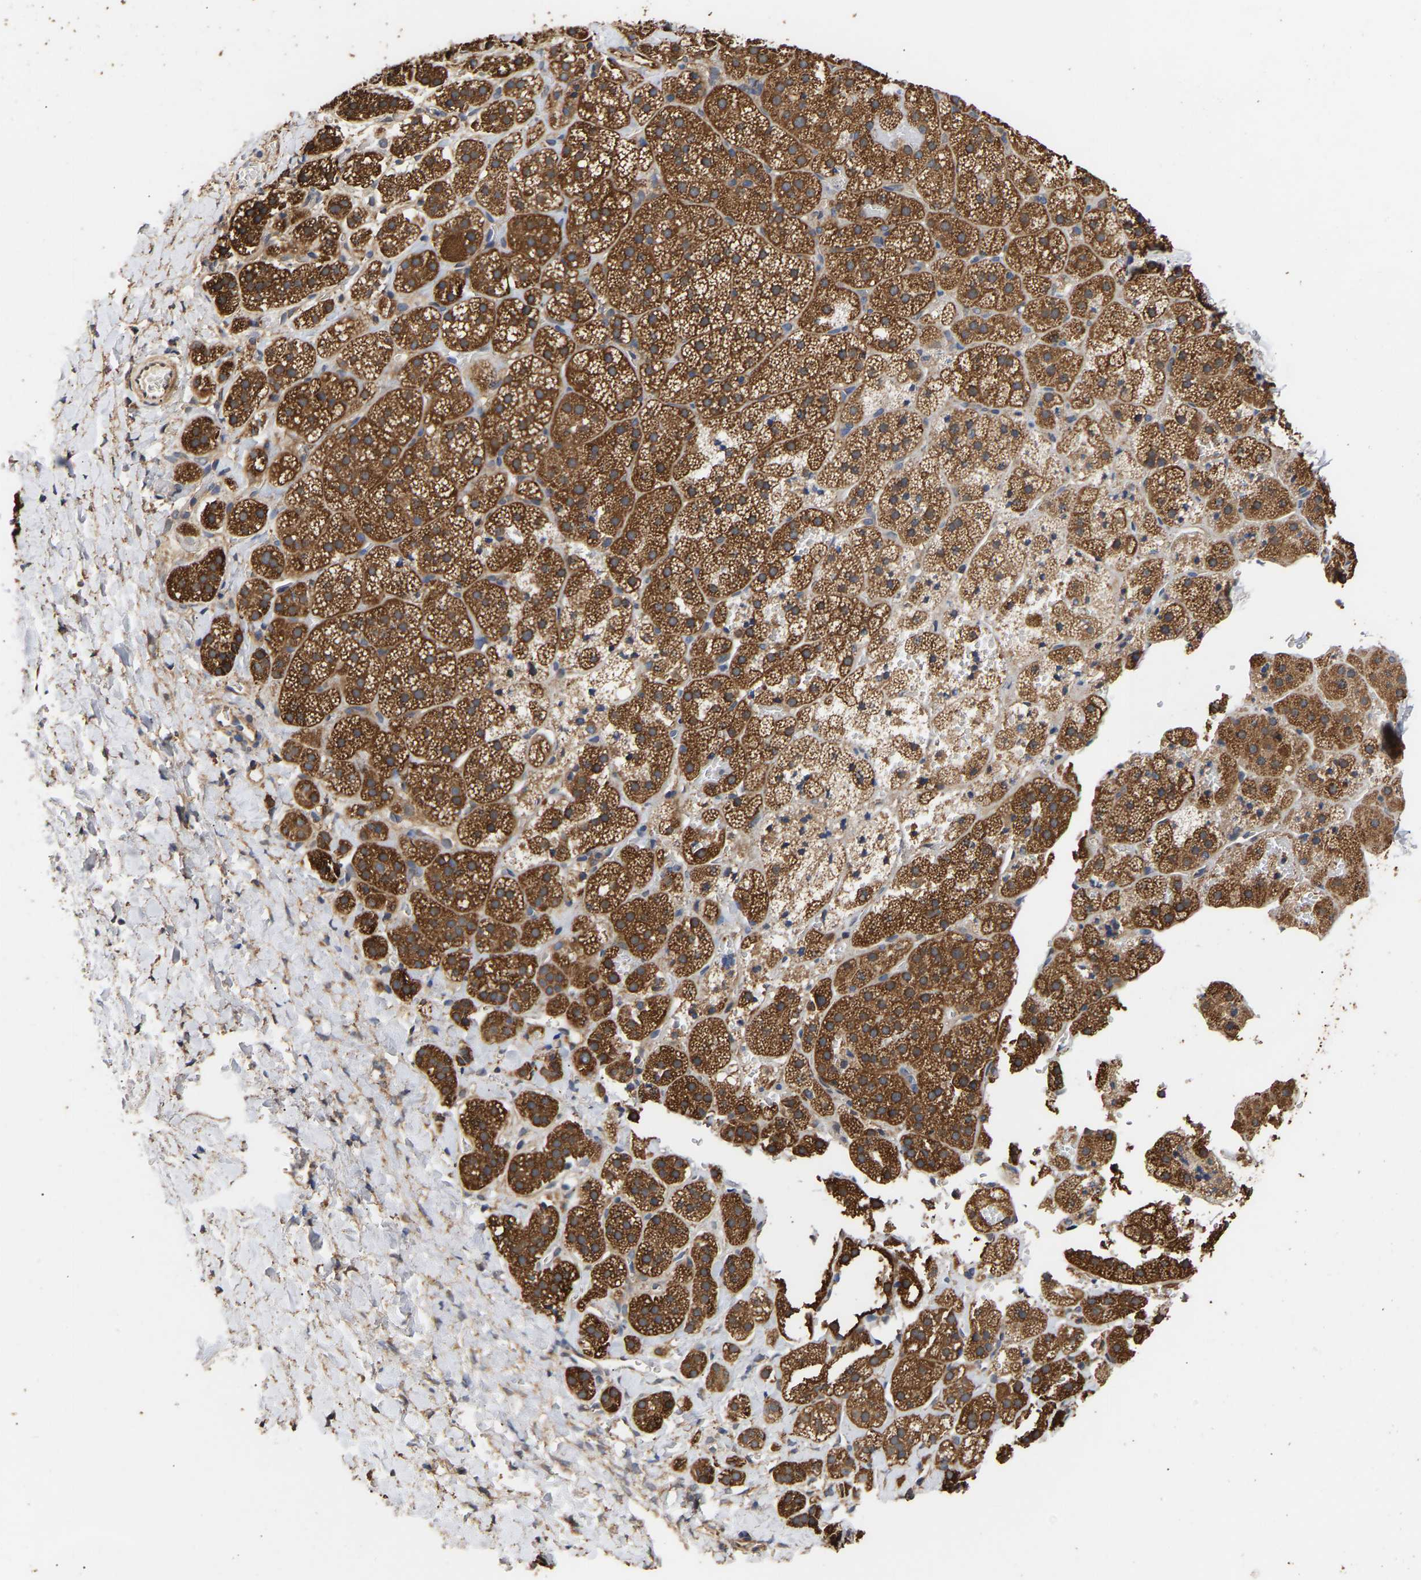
{"staining": {"intensity": "strong", "quantity": ">75%", "location": "cytoplasmic/membranous"}, "tissue": "adrenal gland", "cell_type": "Glandular cells", "image_type": "normal", "snomed": [{"axis": "morphology", "description": "Normal tissue, NOS"}, {"axis": "topography", "description": "Adrenal gland"}], "caption": "Protein staining by immunohistochemistry demonstrates strong cytoplasmic/membranous positivity in approximately >75% of glandular cells in benign adrenal gland. The staining was performed using DAB to visualize the protein expression in brown, while the nuclei were stained in blue with hematoxylin (Magnification: 20x).", "gene": "ZNF26", "patient": {"sex": "female", "age": 44}}